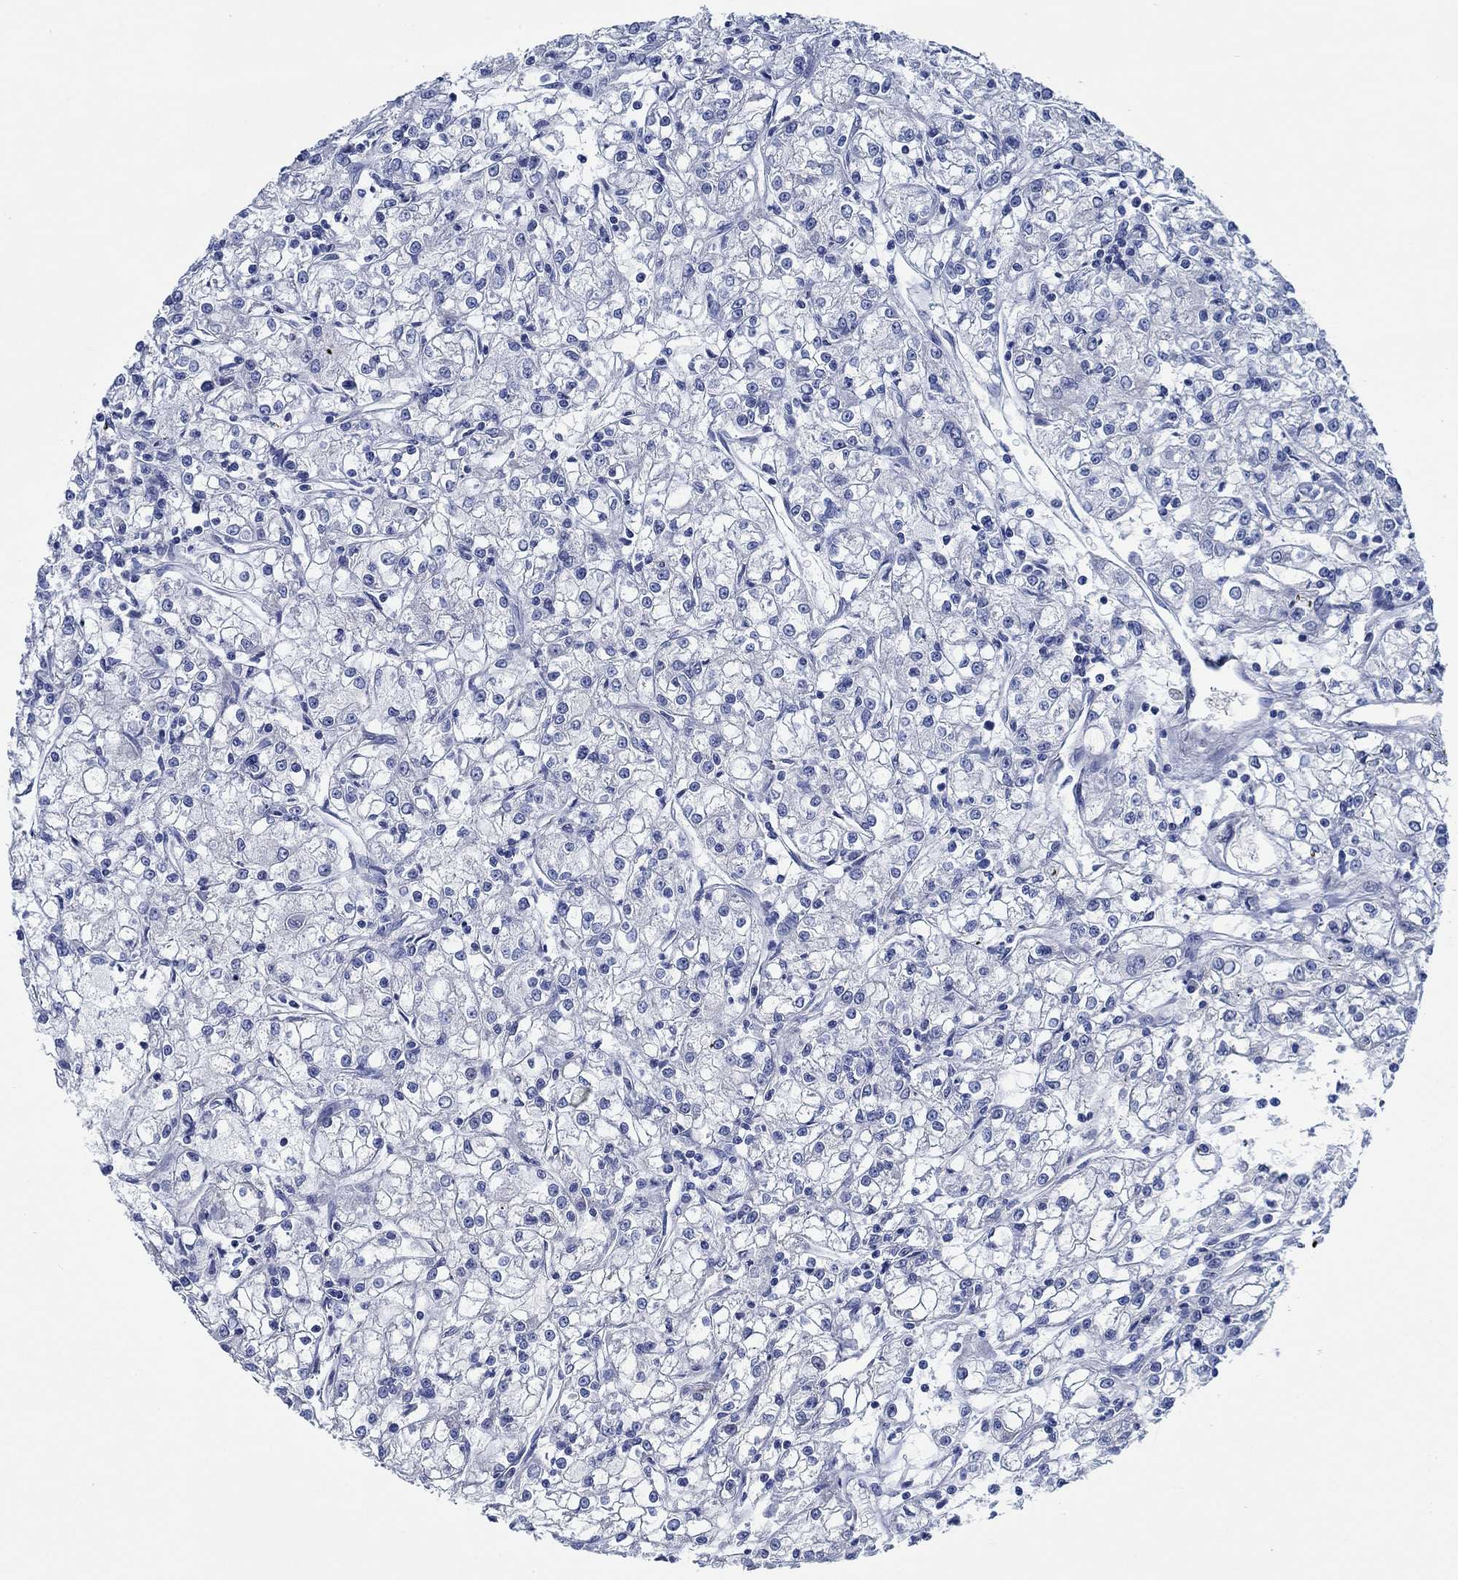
{"staining": {"intensity": "negative", "quantity": "none", "location": "none"}, "tissue": "renal cancer", "cell_type": "Tumor cells", "image_type": "cancer", "snomed": [{"axis": "morphology", "description": "Adenocarcinoma, NOS"}, {"axis": "topography", "description": "Kidney"}], "caption": "Immunohistochemical staining of human renal adenocarcinoma demonstrates no significant expression in tumor cells.", "gene": "SVEP1", "patient": {"sex": "female", "age": 59}}